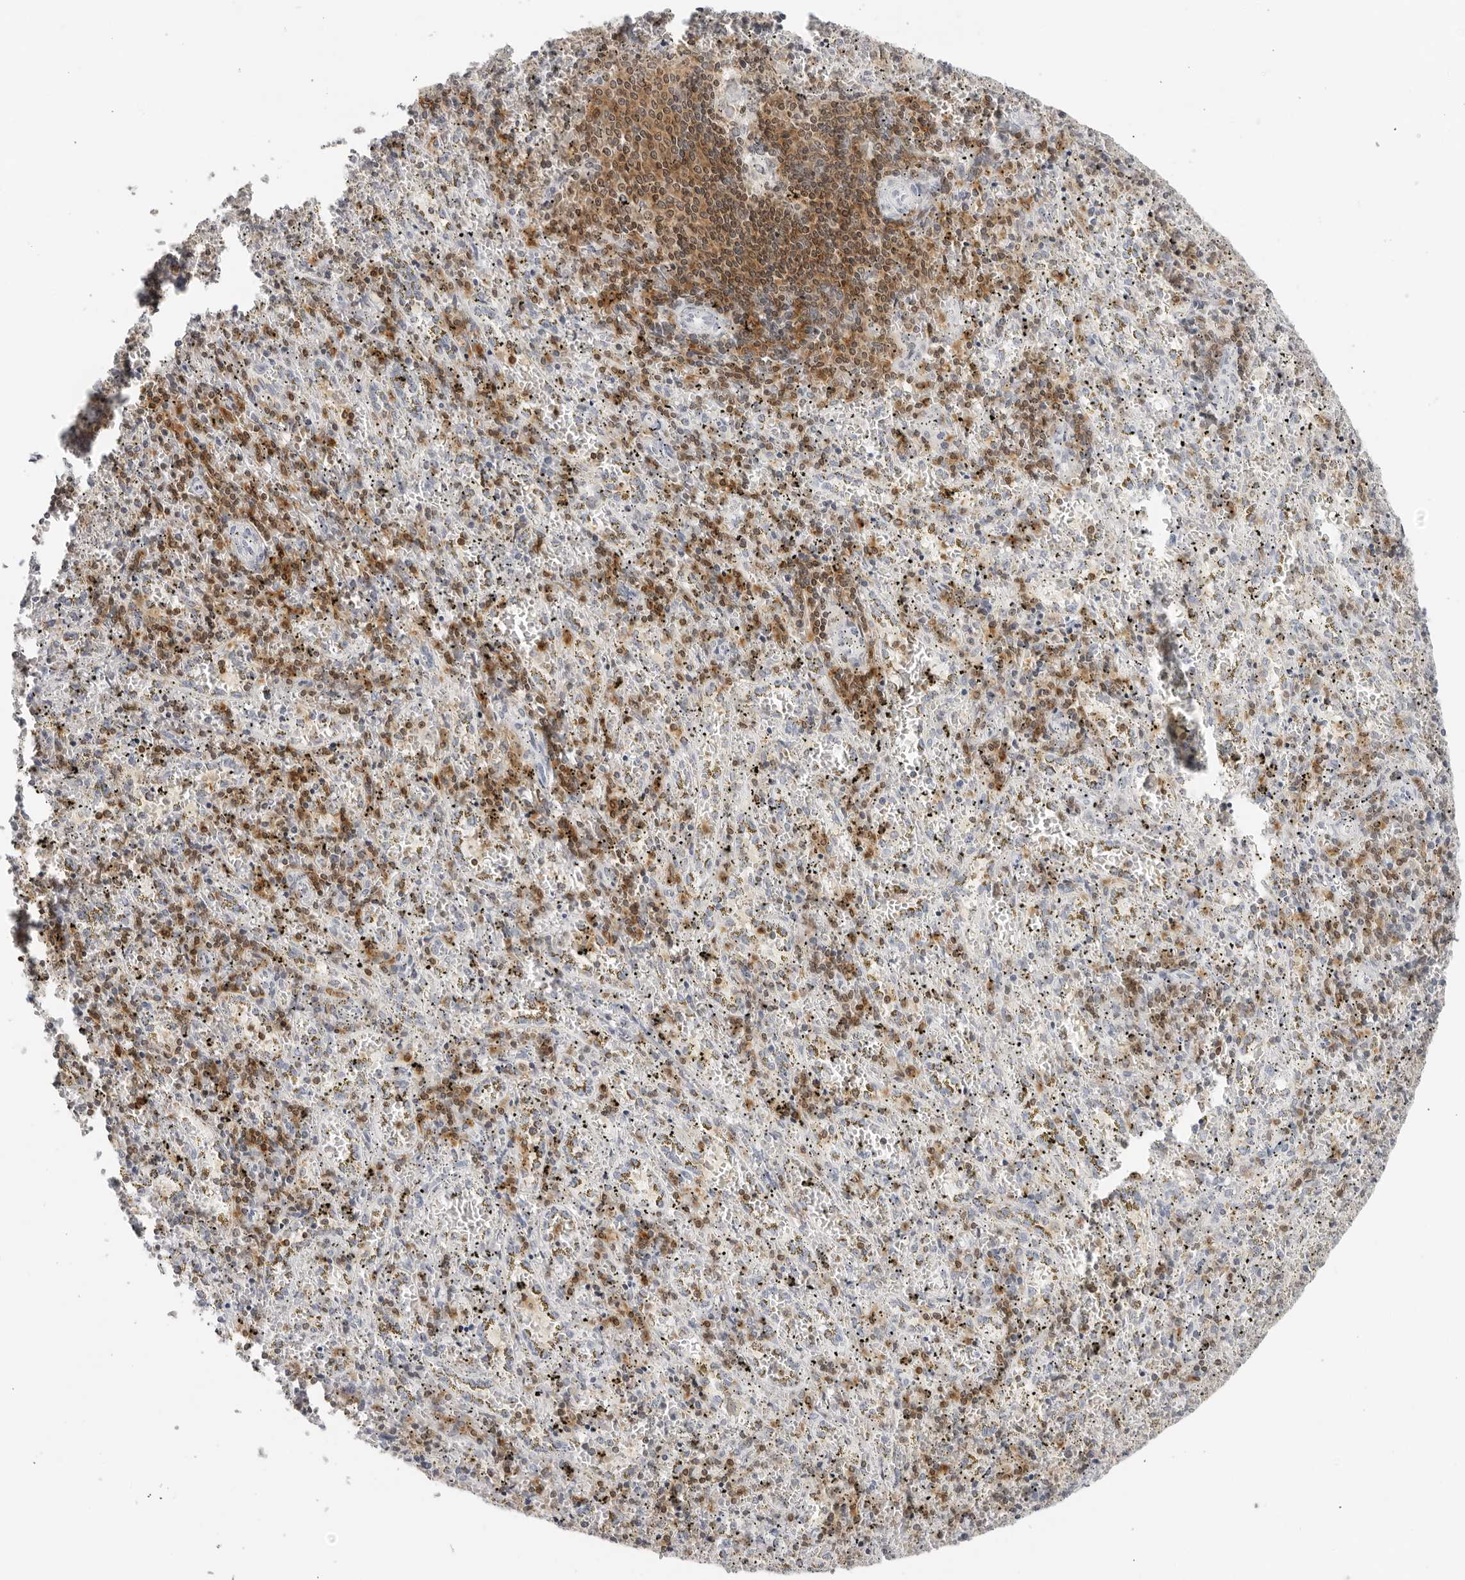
{"staining": {"intensity": "moderate", "quantity": "25%-75%", "location": "cytoplasmic/membranous,nuclear"}, "tissue": "spleen", "cell_type": "Cells in red pulp", "image_type": "normal", "snomed": [{"axis": "morphology", "description": "Normal tissue, NOS"}, {"axis": "topography", "description": "Spleen"}], "caption": "Human spleen stained with a brown dye displays moderate cytoplasmic/membranous,nuclear positive expression in about 25%-75% of cells in red pulp.", "gene": "FMNL1", "patient": {"sex": "male", "age": 11}}